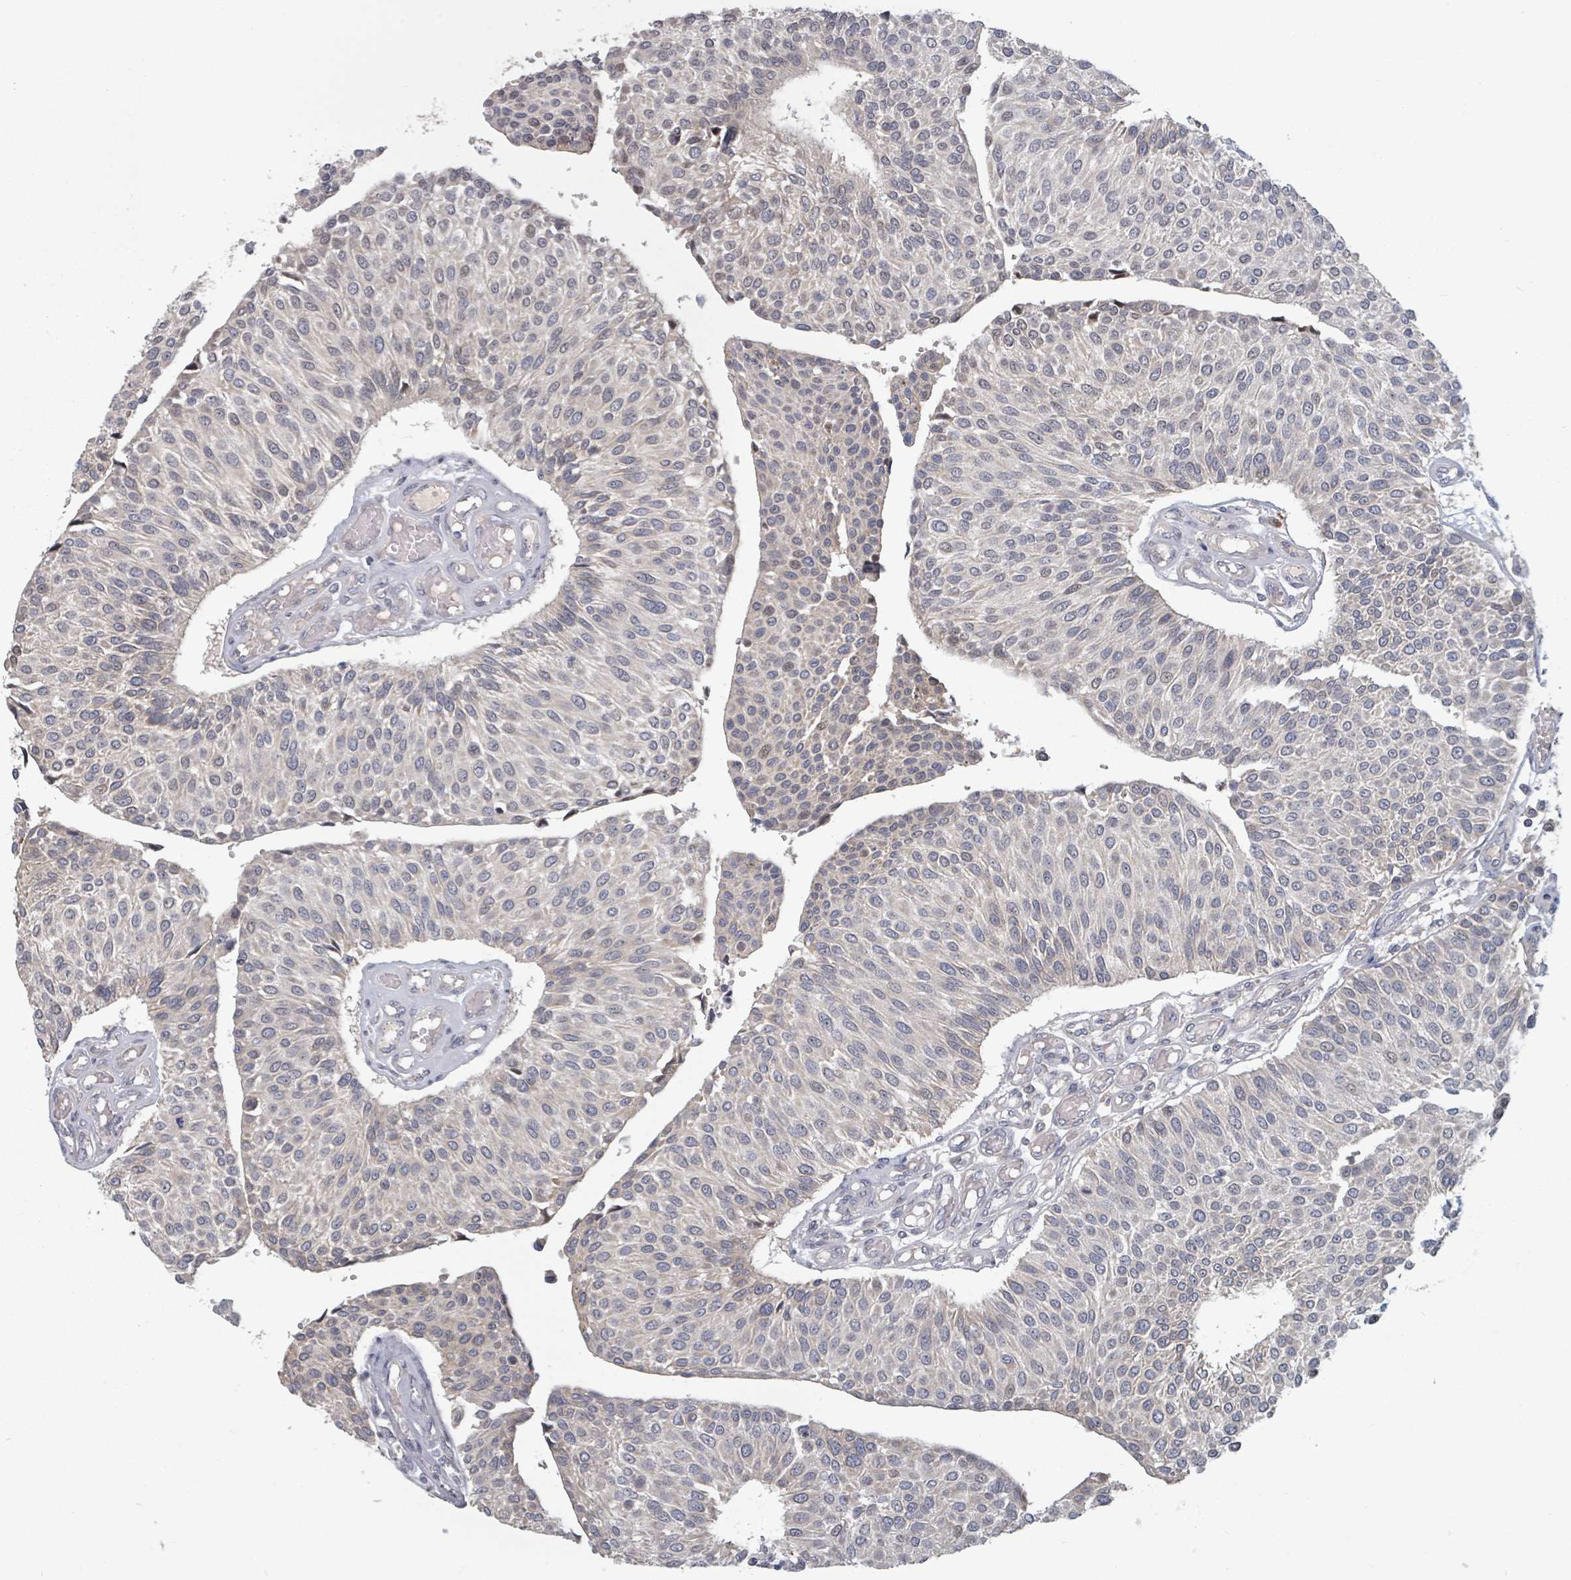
{"staining": {"intensity": "weak", "quantity": "<25%", "location": "cytoplasmic/membranous"}, "tissue": "urothelial cancer", "cell_type": "Tumor cells", "image_type": "cancer", "snomed": [{"axis": "morphology", "description": "Urothelial carcinoma, NOS"}, {"axis": "topography", "description": "Urinary bladder"}], "caption": "Image shows no significant protein positivity in tumor cells of urothelial cancer.", "gene": "GABBR1", "patient": {"sex": "male", "age": 55}}